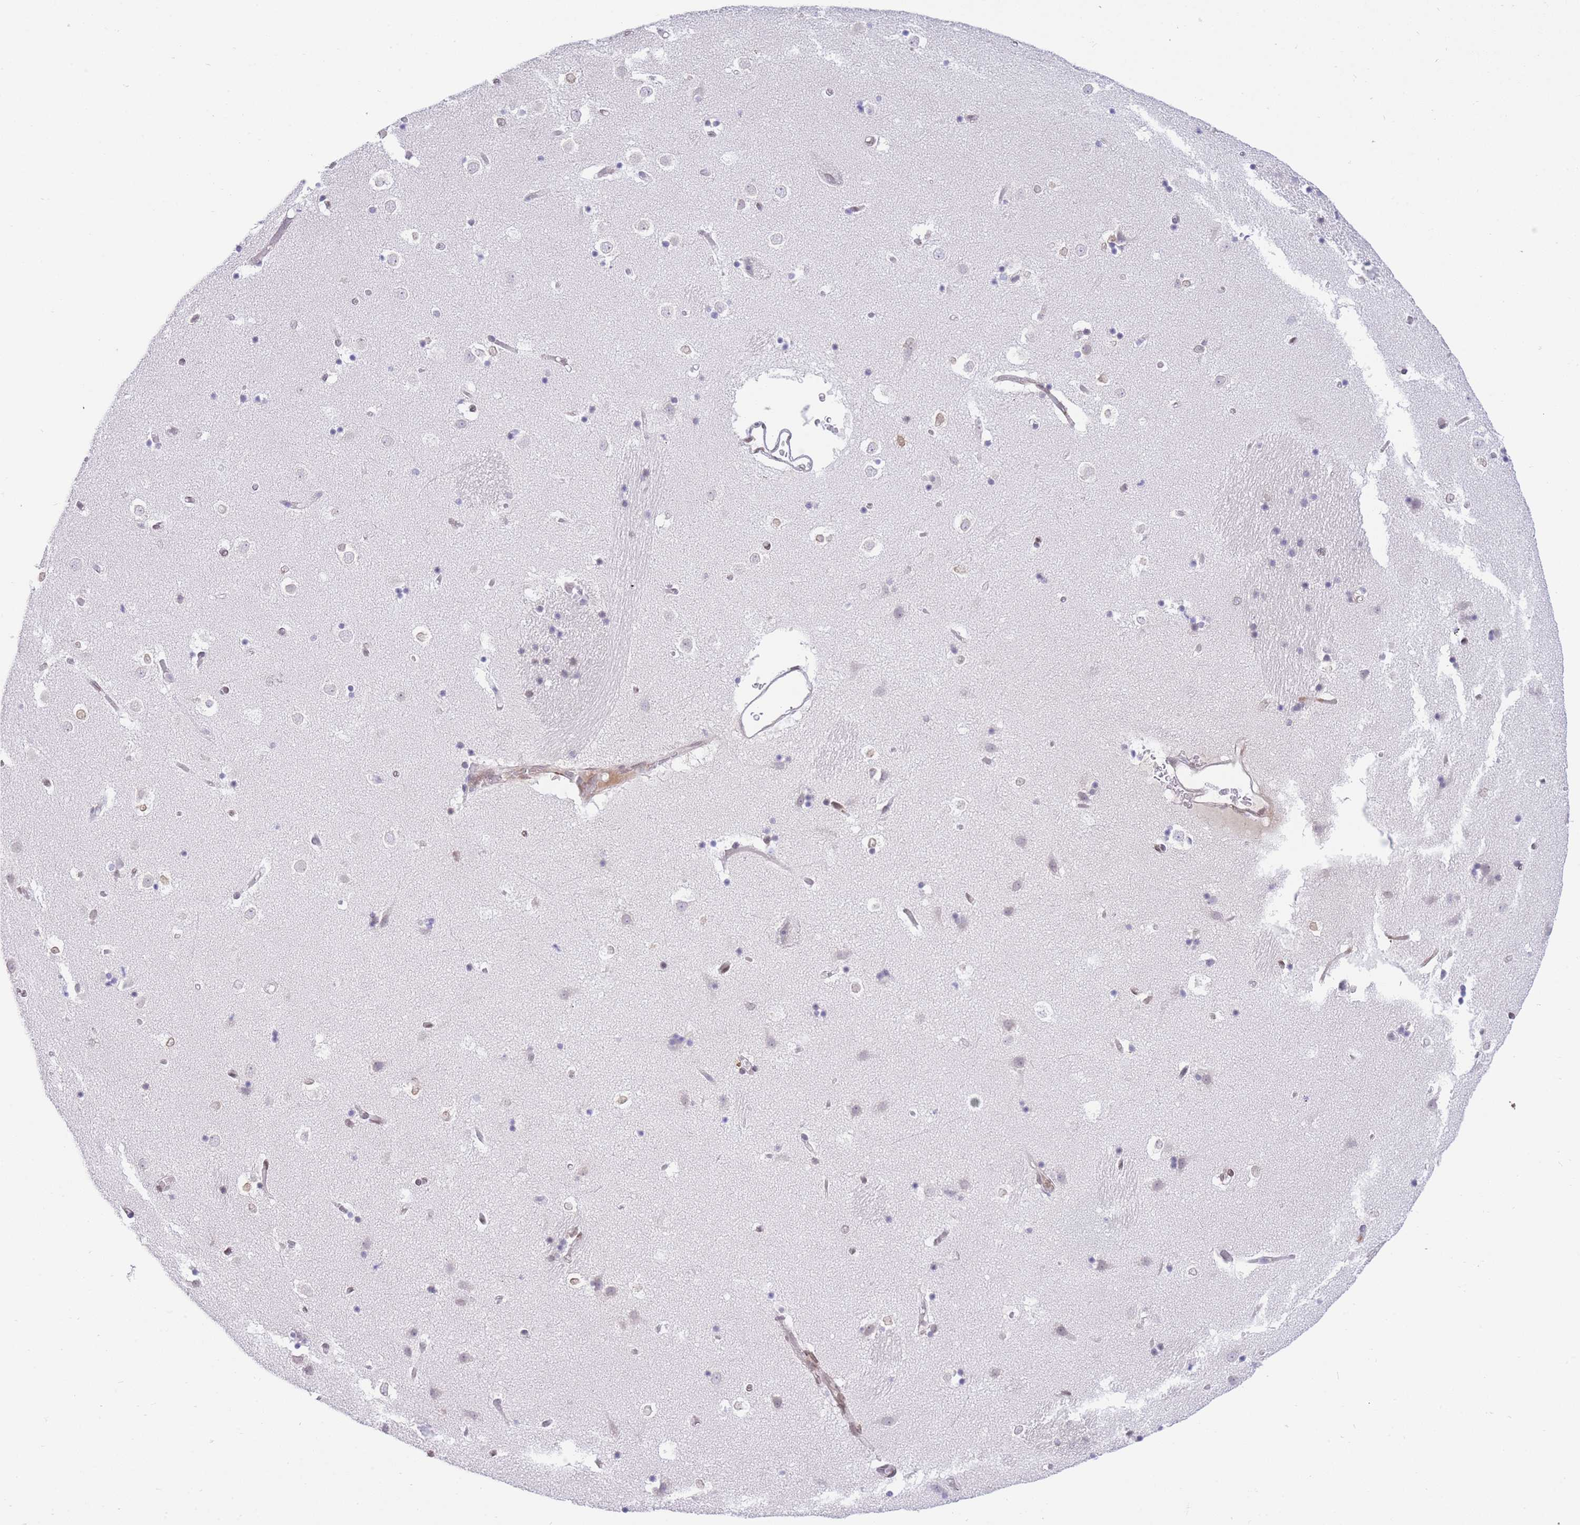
{"staining": {"intensity": "weak", "quantity": "25%-75%", "location": "nuclear"}, "tissue": "caudate", "cell_type": "Glial cells", "image_type": "normal", "snomed": [{"axis": "morphology", "description": "Normal tissue, NOS"}, {"axis": "topography", "description": "Lateral ventricle wall"}], "caption": "Protein staining by immunohistochemistry shows weak nuclear expression in approximately 25%-75% of glial cells in unremarkable caudate.", "gene": "OR10AD1", "patient": {"sex": "female", "age": 52}}